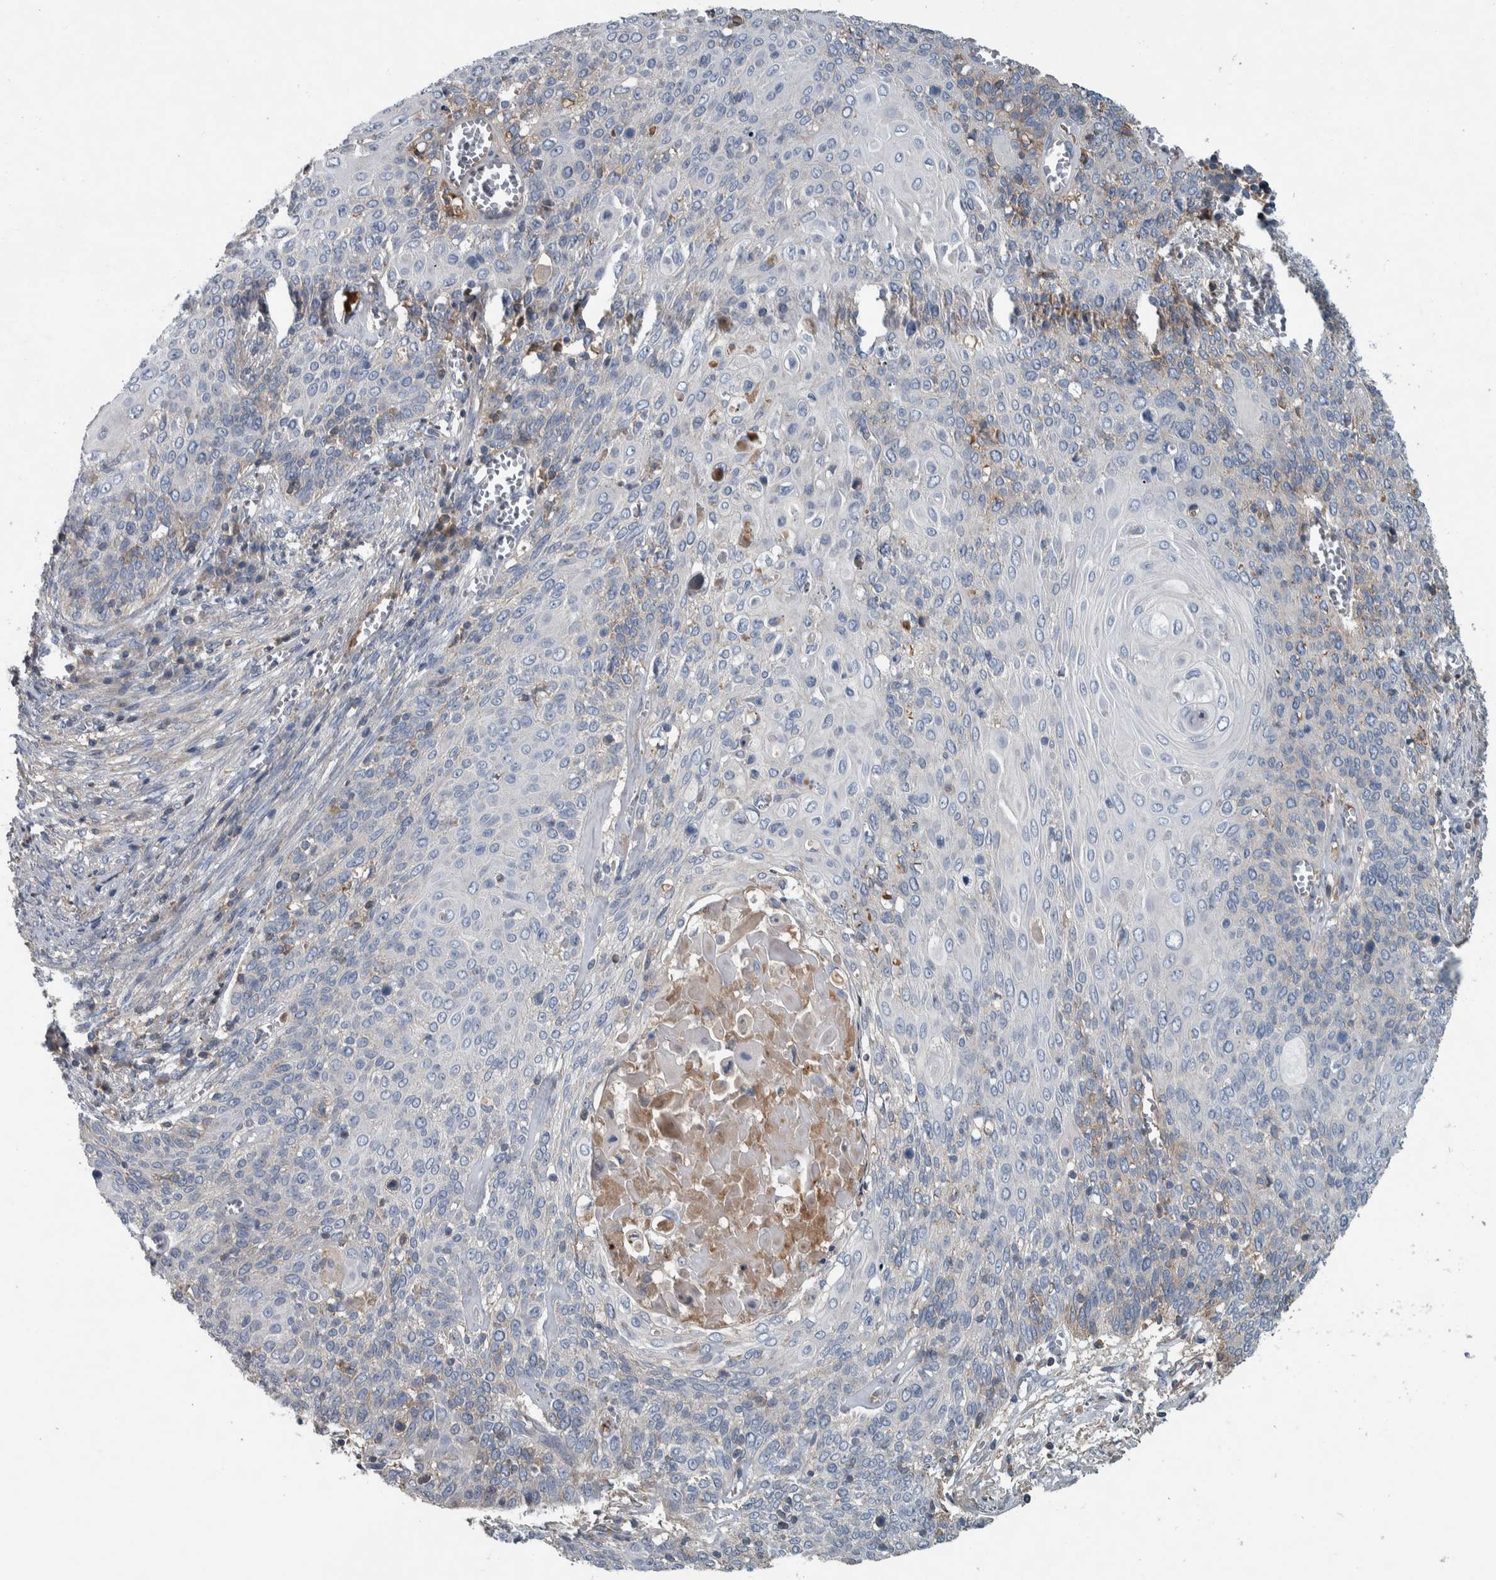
{"staining": {"intensity": "negative", "quantity": "none", "location": "none"}, "tissue": "cervical cancer", "cell_type": "Tumor cells", "image_type": "cancer", "snomed": [{"axis": "morphology", "description": "Squamous cell carcinoma, NOS"}, {"axis": "topography", "description": "Cervix"}], "caption": "There is no significant positivity in tumor cells of cervical cancer (squamous cell carcinoma). (Immunohistochemistry (ihc), brightfield microscopy, high magnification).", "gene": "SERPINC1", "patient": {"sex": "female", "age": 39}}